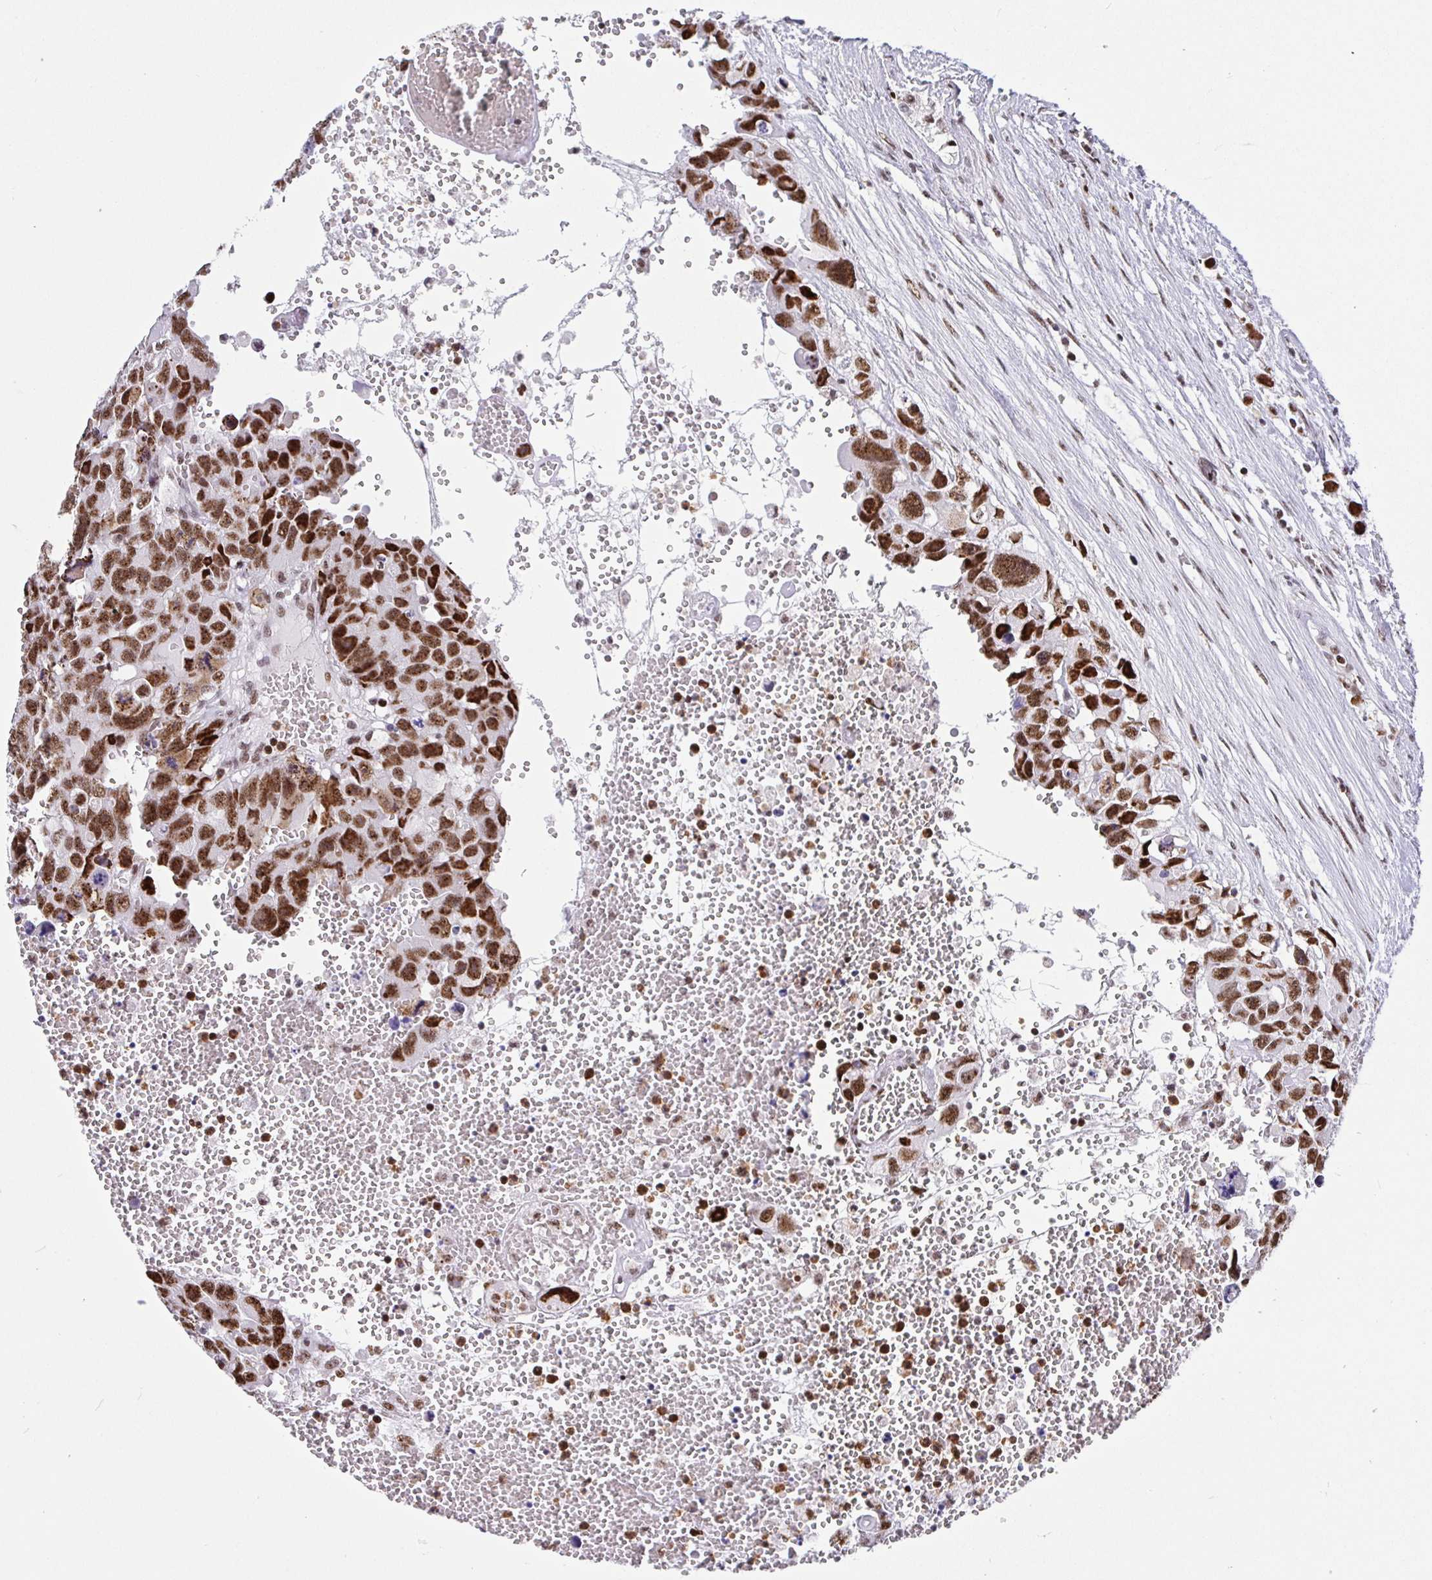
{"staining": {"intensity": "moderate", "quantity": ">75%", "location": "nuclear"}, "tissue": "testis cancer", "cell_type": "Tumor cells", "image_type": "cancer", "snomed": [{"axis": "morphology", "description": "Seminoma, NOS"}, {"axis": "topography", "description": "Testis"}], "caption": "Moderate nuclear expression for a protein is seen in about >75% of tumor cells of testis cancer using IHC.", "gene": "SETD5", "patient": {"sex": "male", "age": 26}}